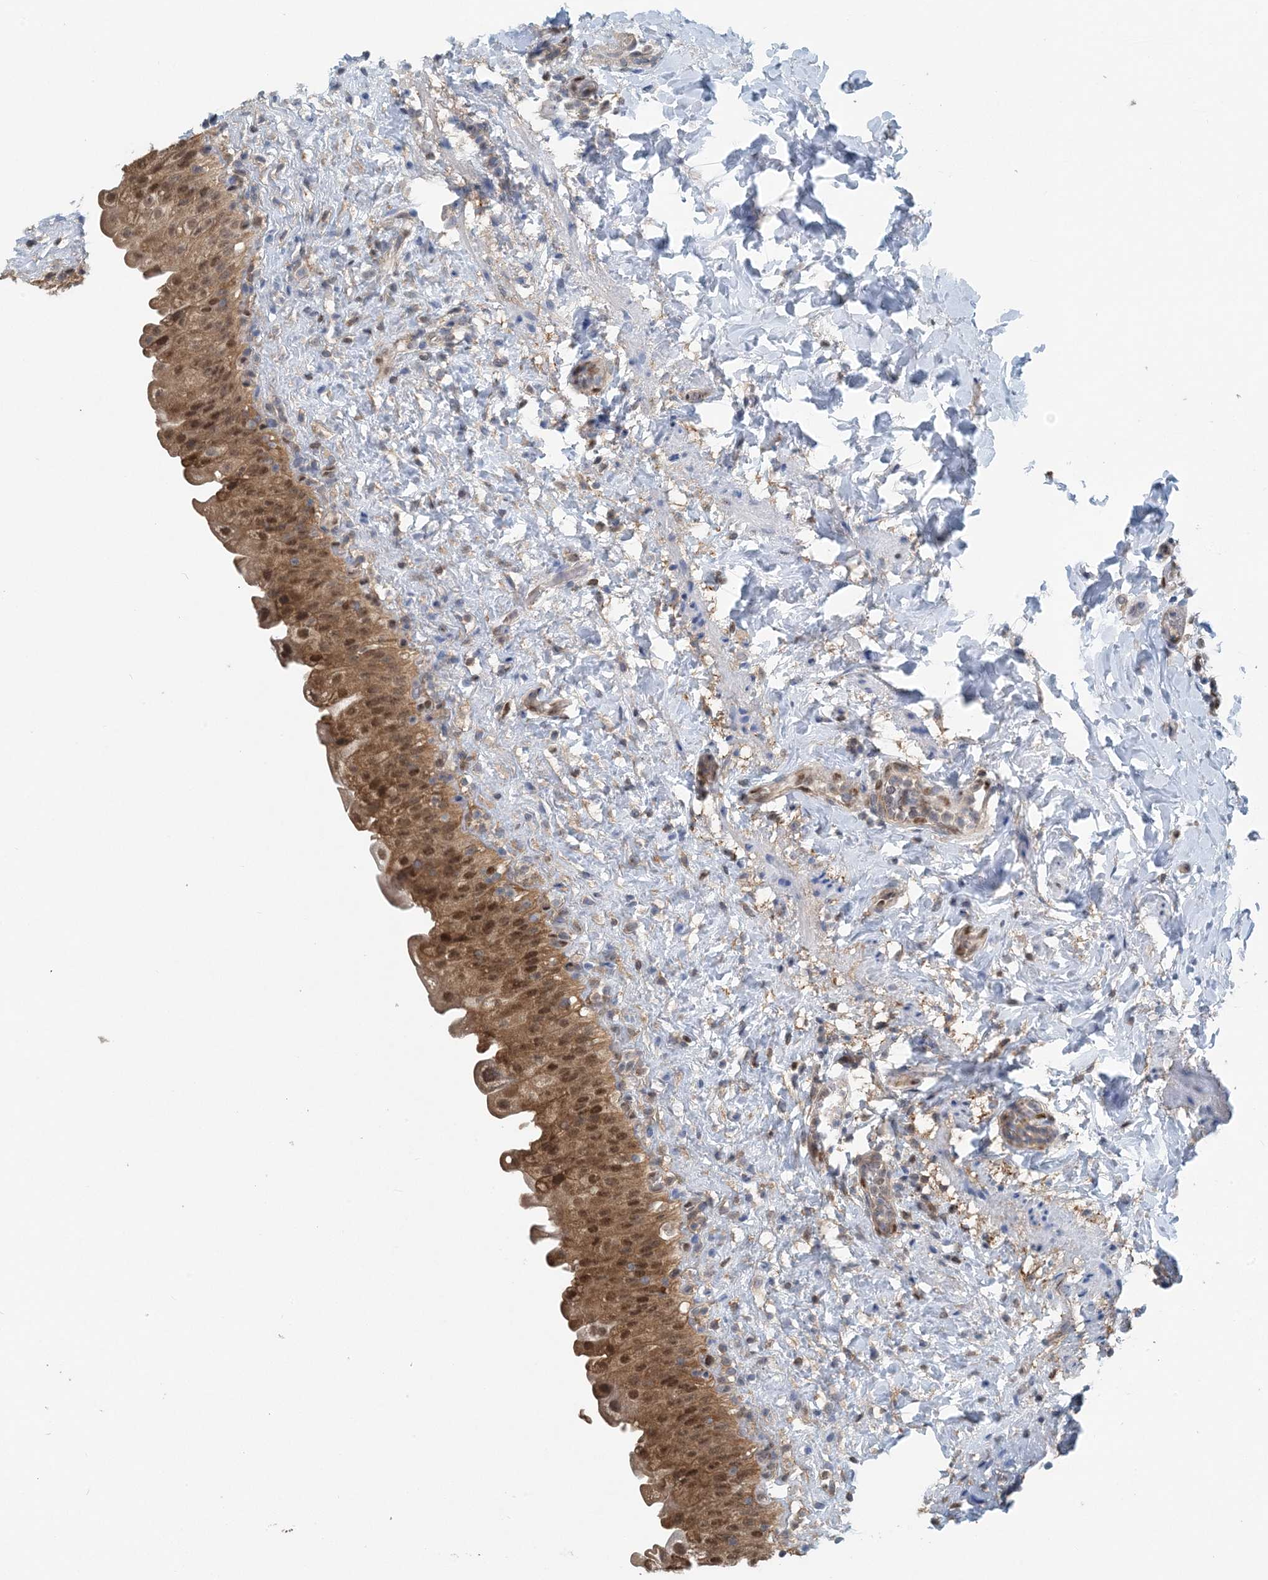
{"staining": {"intensity": "moderate", "quantity": ">75%", "location": "cytoplasmic/membranous,nuclear"}, "tissue": "urinary bladder", "cell_type": "Urothelial cells", "image_type": "normal", "snomed": [{"axis": "morphology", "description": "Normal tissue, NOS"}, {"axis": "topography", "description": "Urinary bladder"}], "caption": "This is a histology image of IHC staining of normal urinary bladder, which shows moderate positivity in the cytoplasmic/membranous,nuclear of urothelial cells.", "gene": "HIKESHI", "patient": {"sex": "female", "age": 27}}